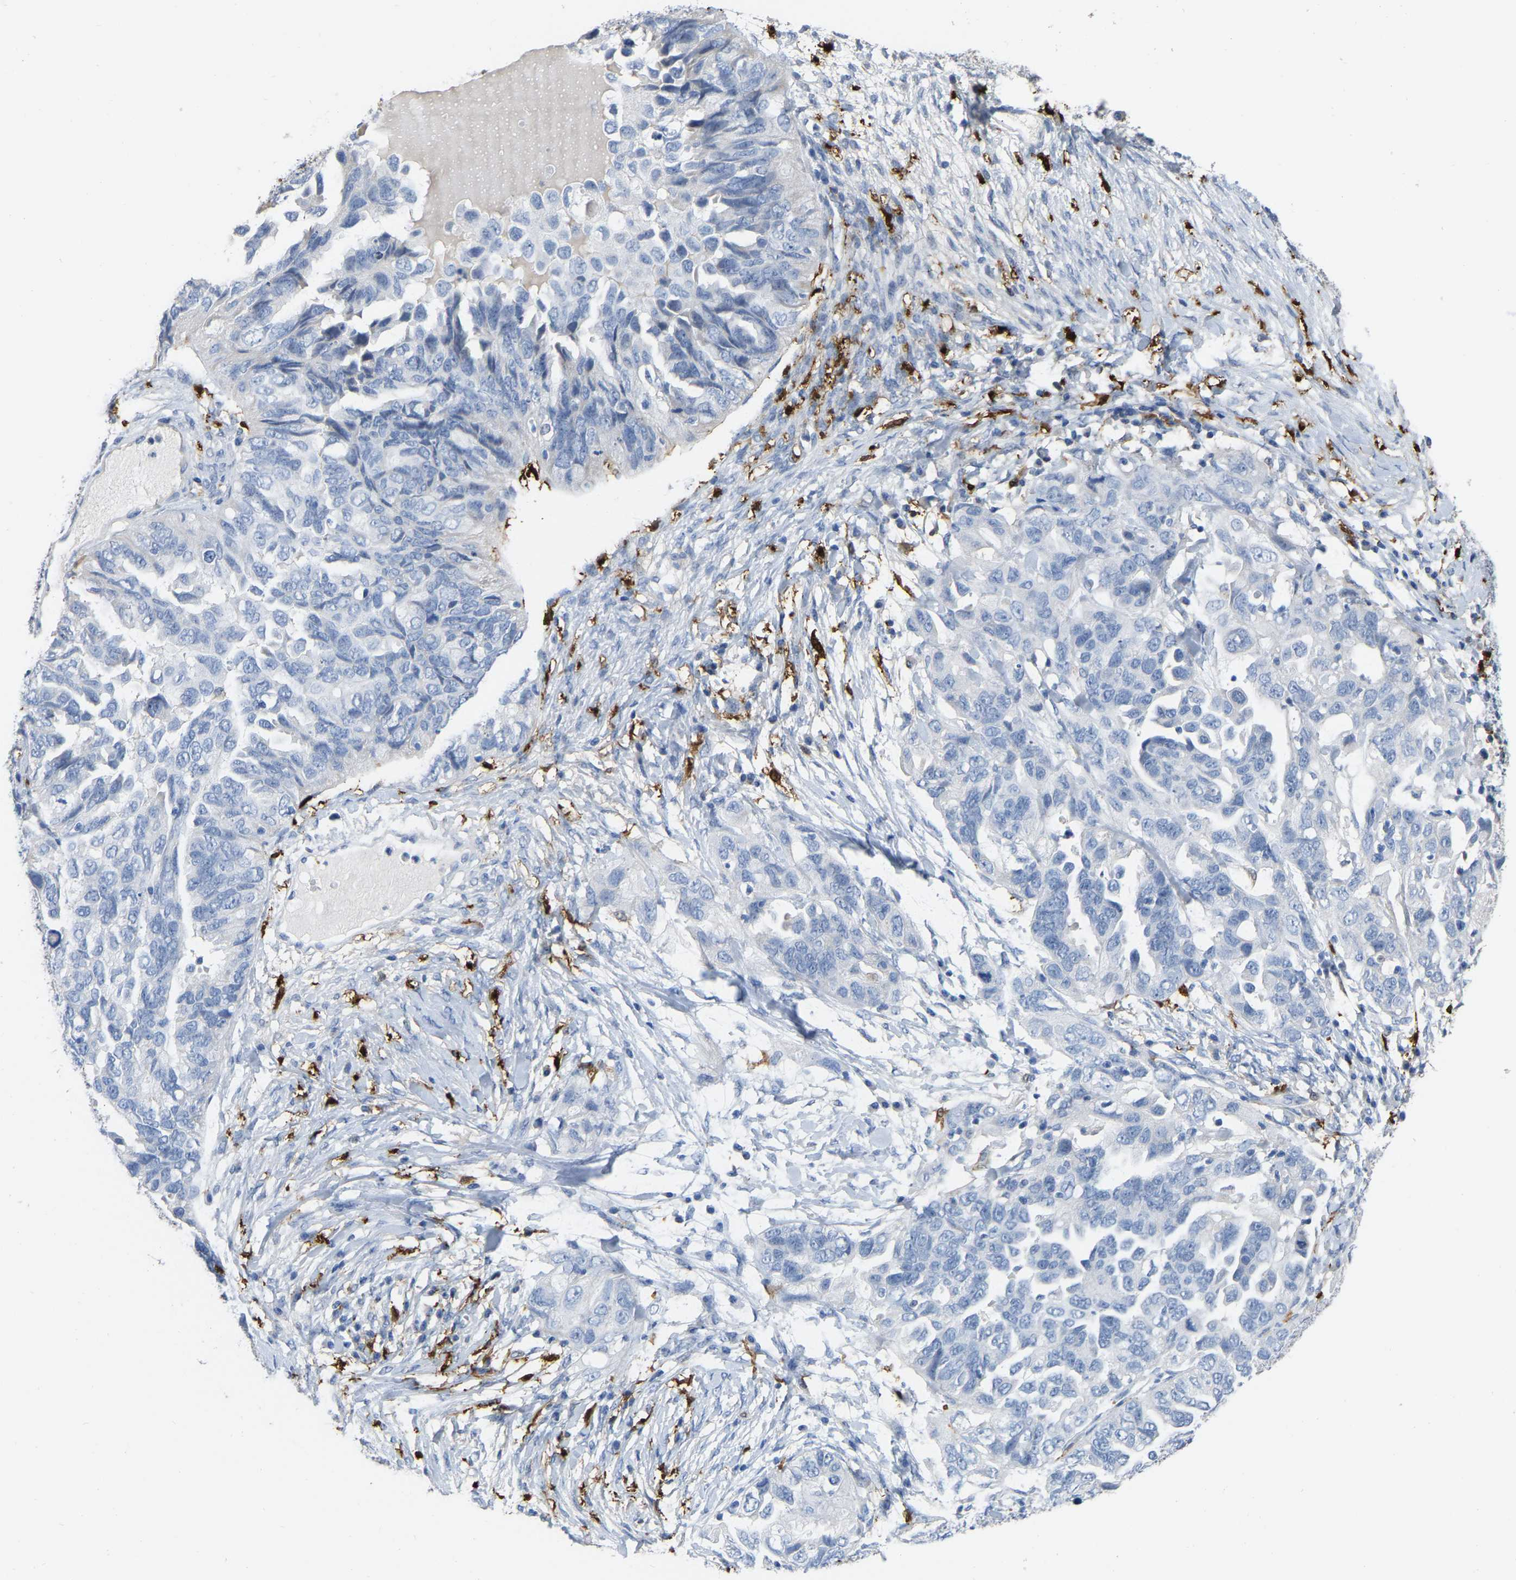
{"staining": {"intensity": "negative", "quantity": "none", "location": "none"}, "tissue": "ovarian cancer", "cell_type": "Tumor cells", "image_type": "cancer", "snomed": [{"axis": "morphology", "description": "Cystadenocarcinoma, serous, NOS"}, {"axis": "topography", "description": "Ovary"}], "caption": "Protein analysis of serous cystadenocarcinoma (ovarian) shows no significant positivity in tumor cells.", "gene": "ULBP2", "patient": {"sex": "female", "age": 82}}